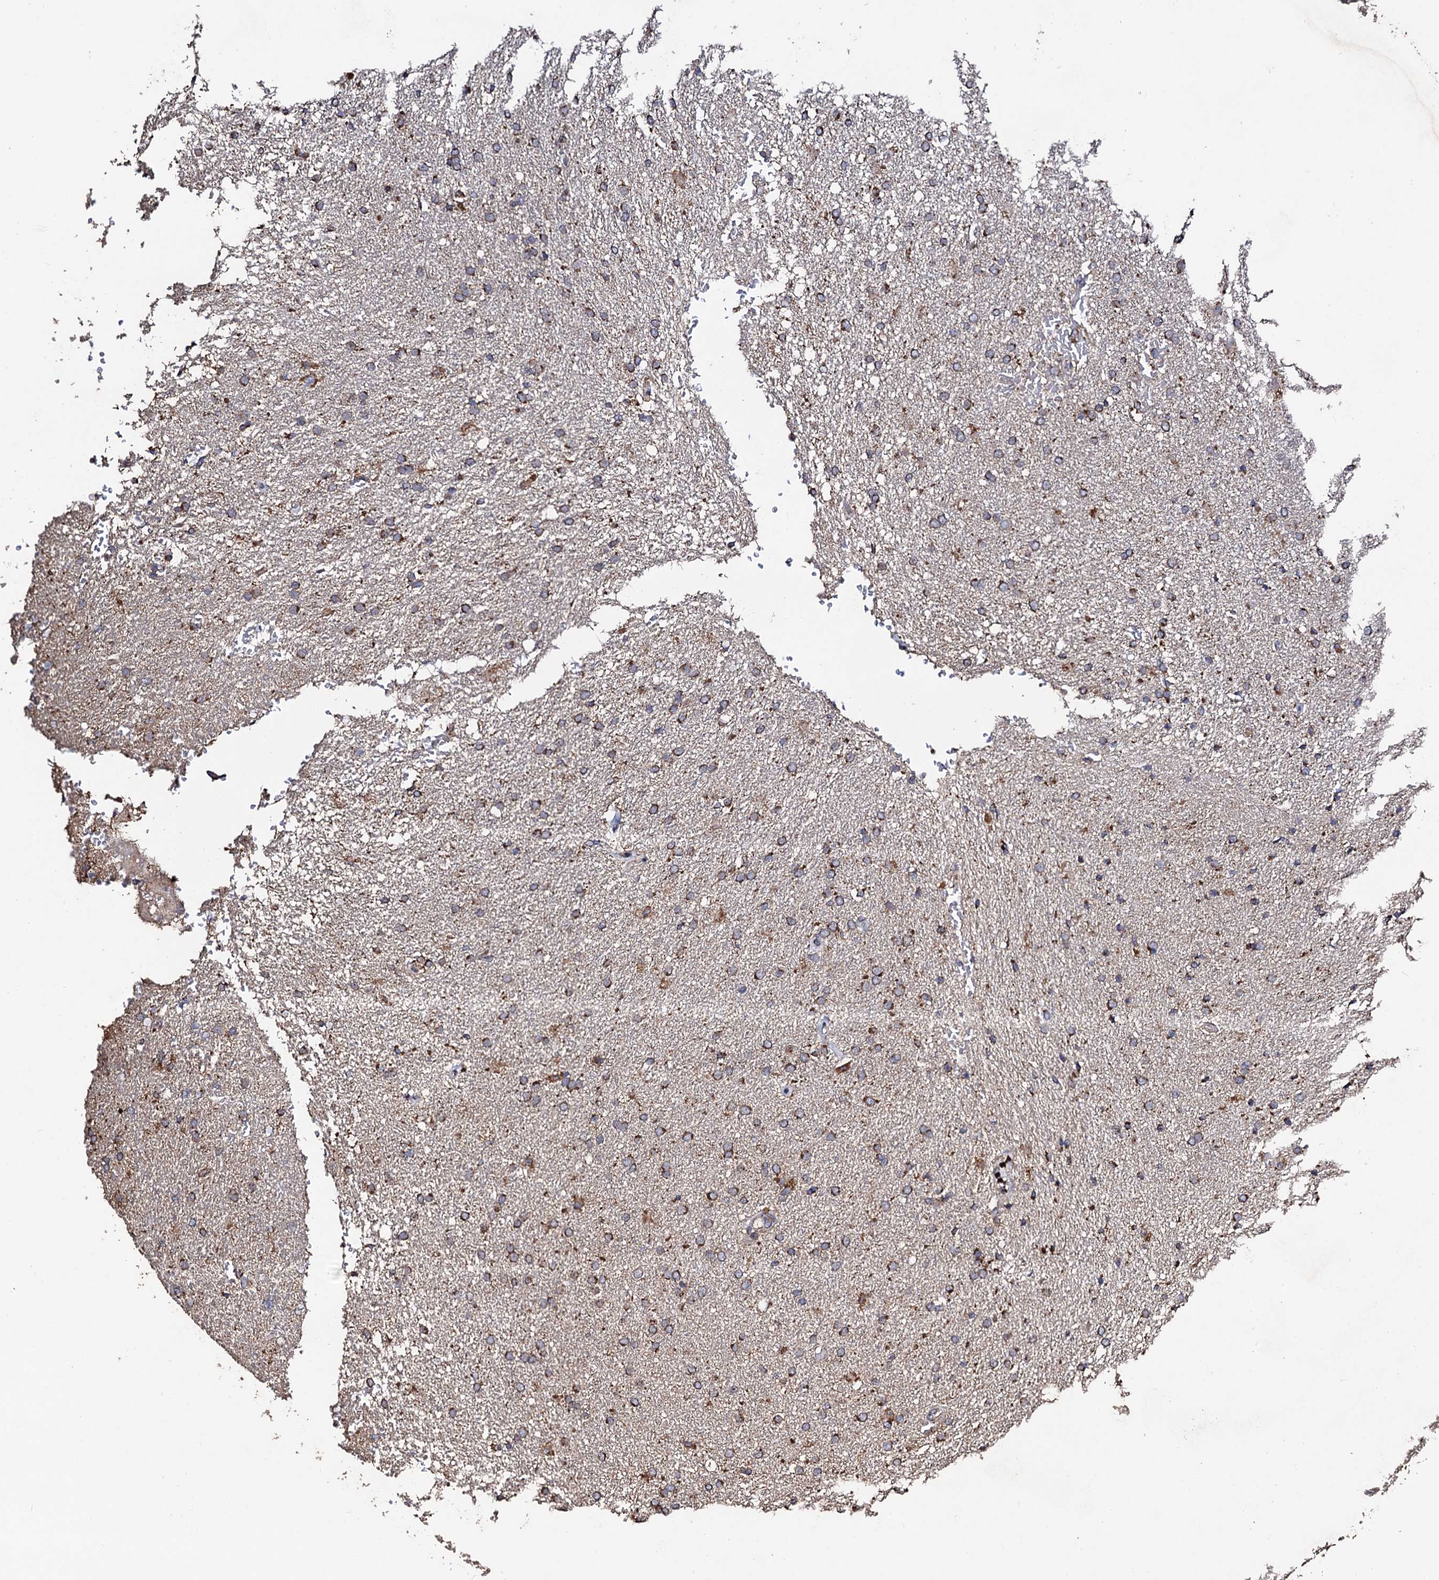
{"staining": {"intensity": "moderate", "quantity": ">75%", "location": "cytoplasmic/membranous"}, "tissue": "glioma", "cell_type": "Tumor cells", "image_type": "cancer", "snomed": [{"axis": "morphology", "description": "Glioma, malignant, High grade"}, {"axis": "topography", "description": "Brain"}], "caption": "This is a micrograph of immunohistochemistry (IHC) staining of malignant glioma (high-grade), which shows moderate expression in the cytoplasmic/membranous of tumor cells.", "gene": "PPTC7", "patient": {"sex": "male", "age": 72}}